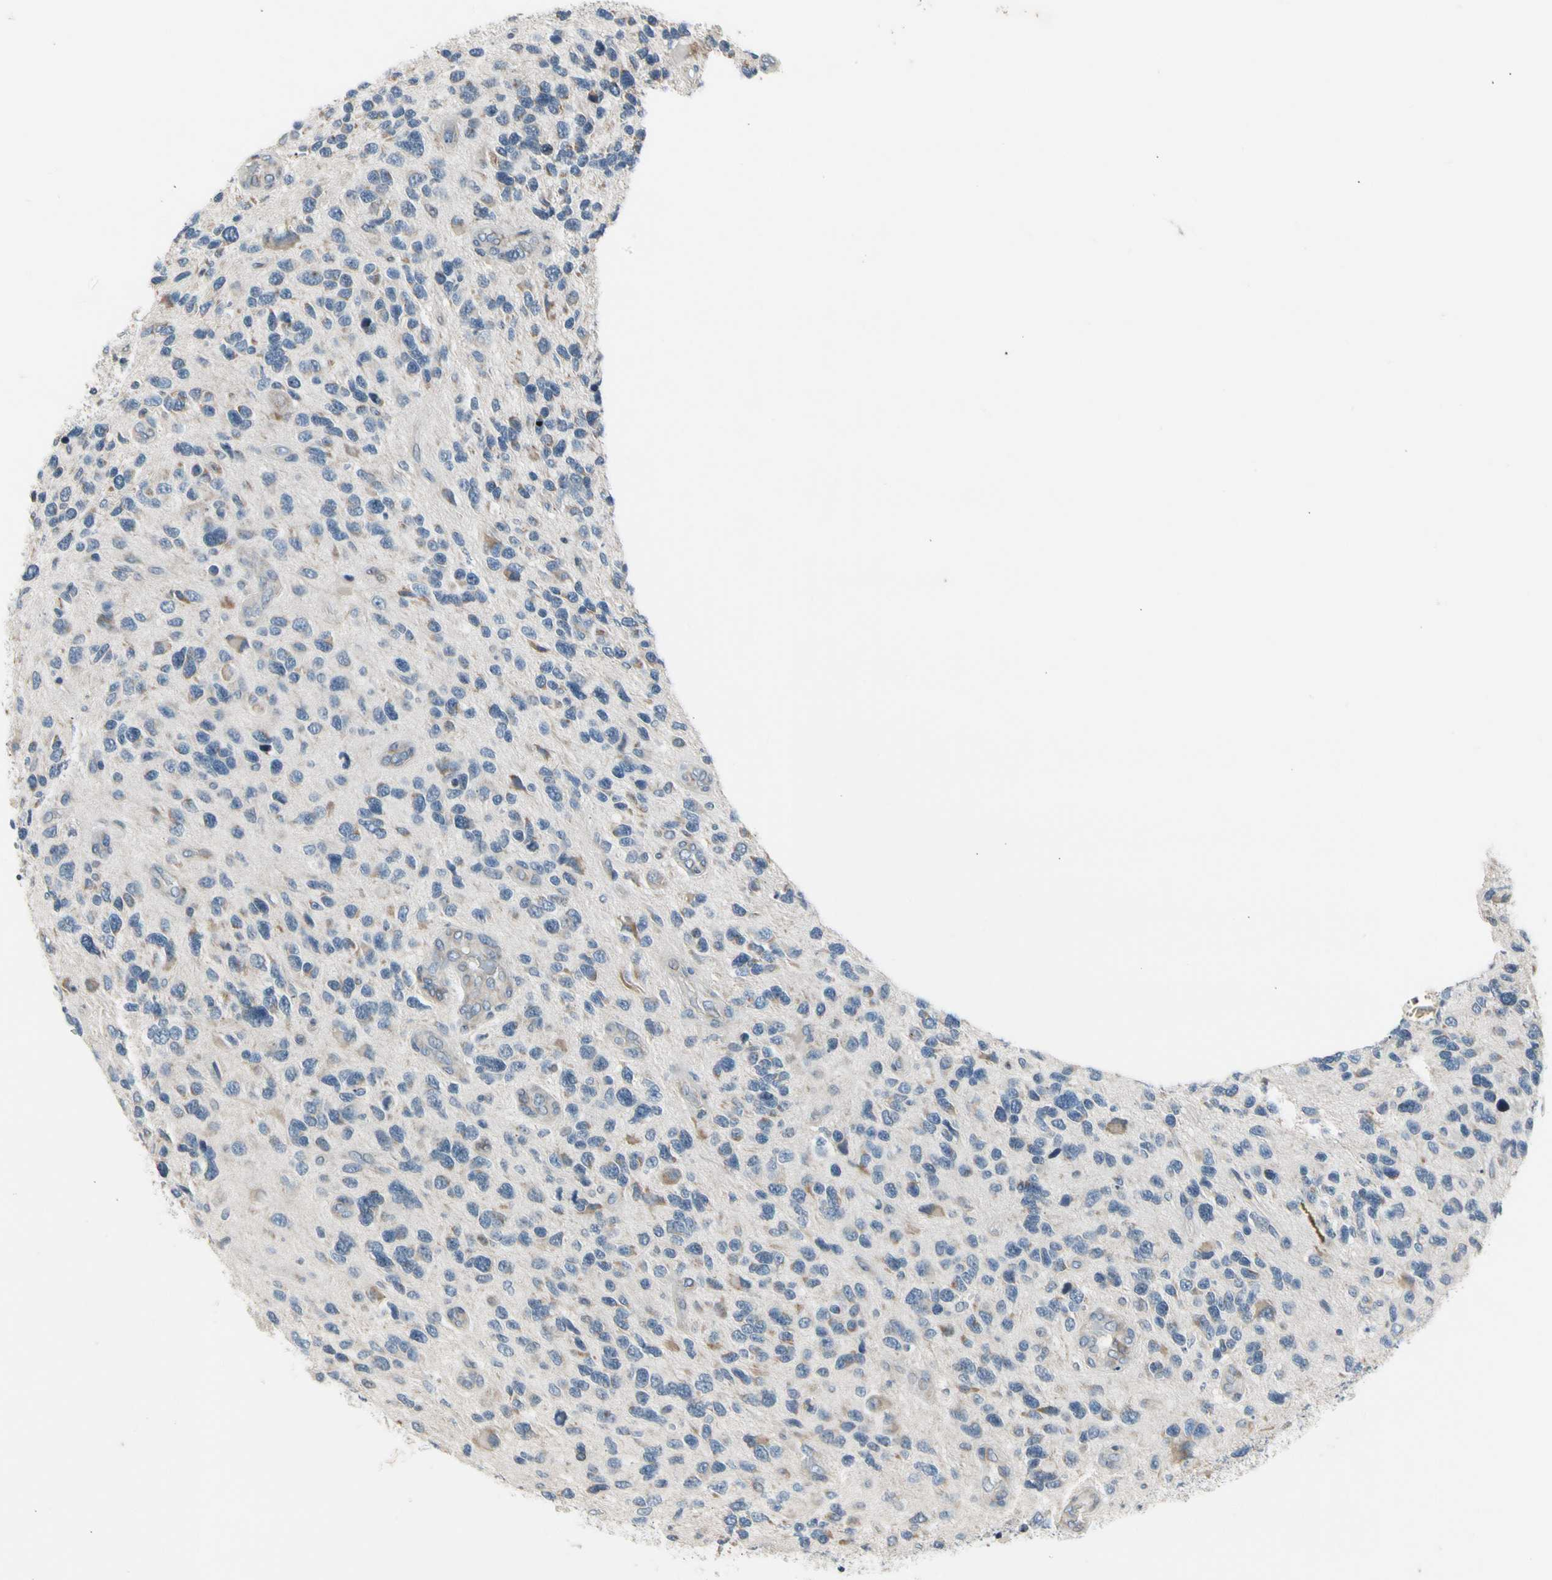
{"staining": {"intensity": "negative", "quantity": "none", "location": "none"}, "tissue": "glioma", "cell_type": "Tumor cells", "image_type": "cancer", "snomed": [{"axis": "morphology", "description": "Glioma, malignant, High grade"}, {"axis": "topography", "description": "Brain"}], "caption": "Image shows no protein expression in tumor cells of glioma tissue.", "gene": "SOX30", "patient": {"sex": "female", "age": 58}}